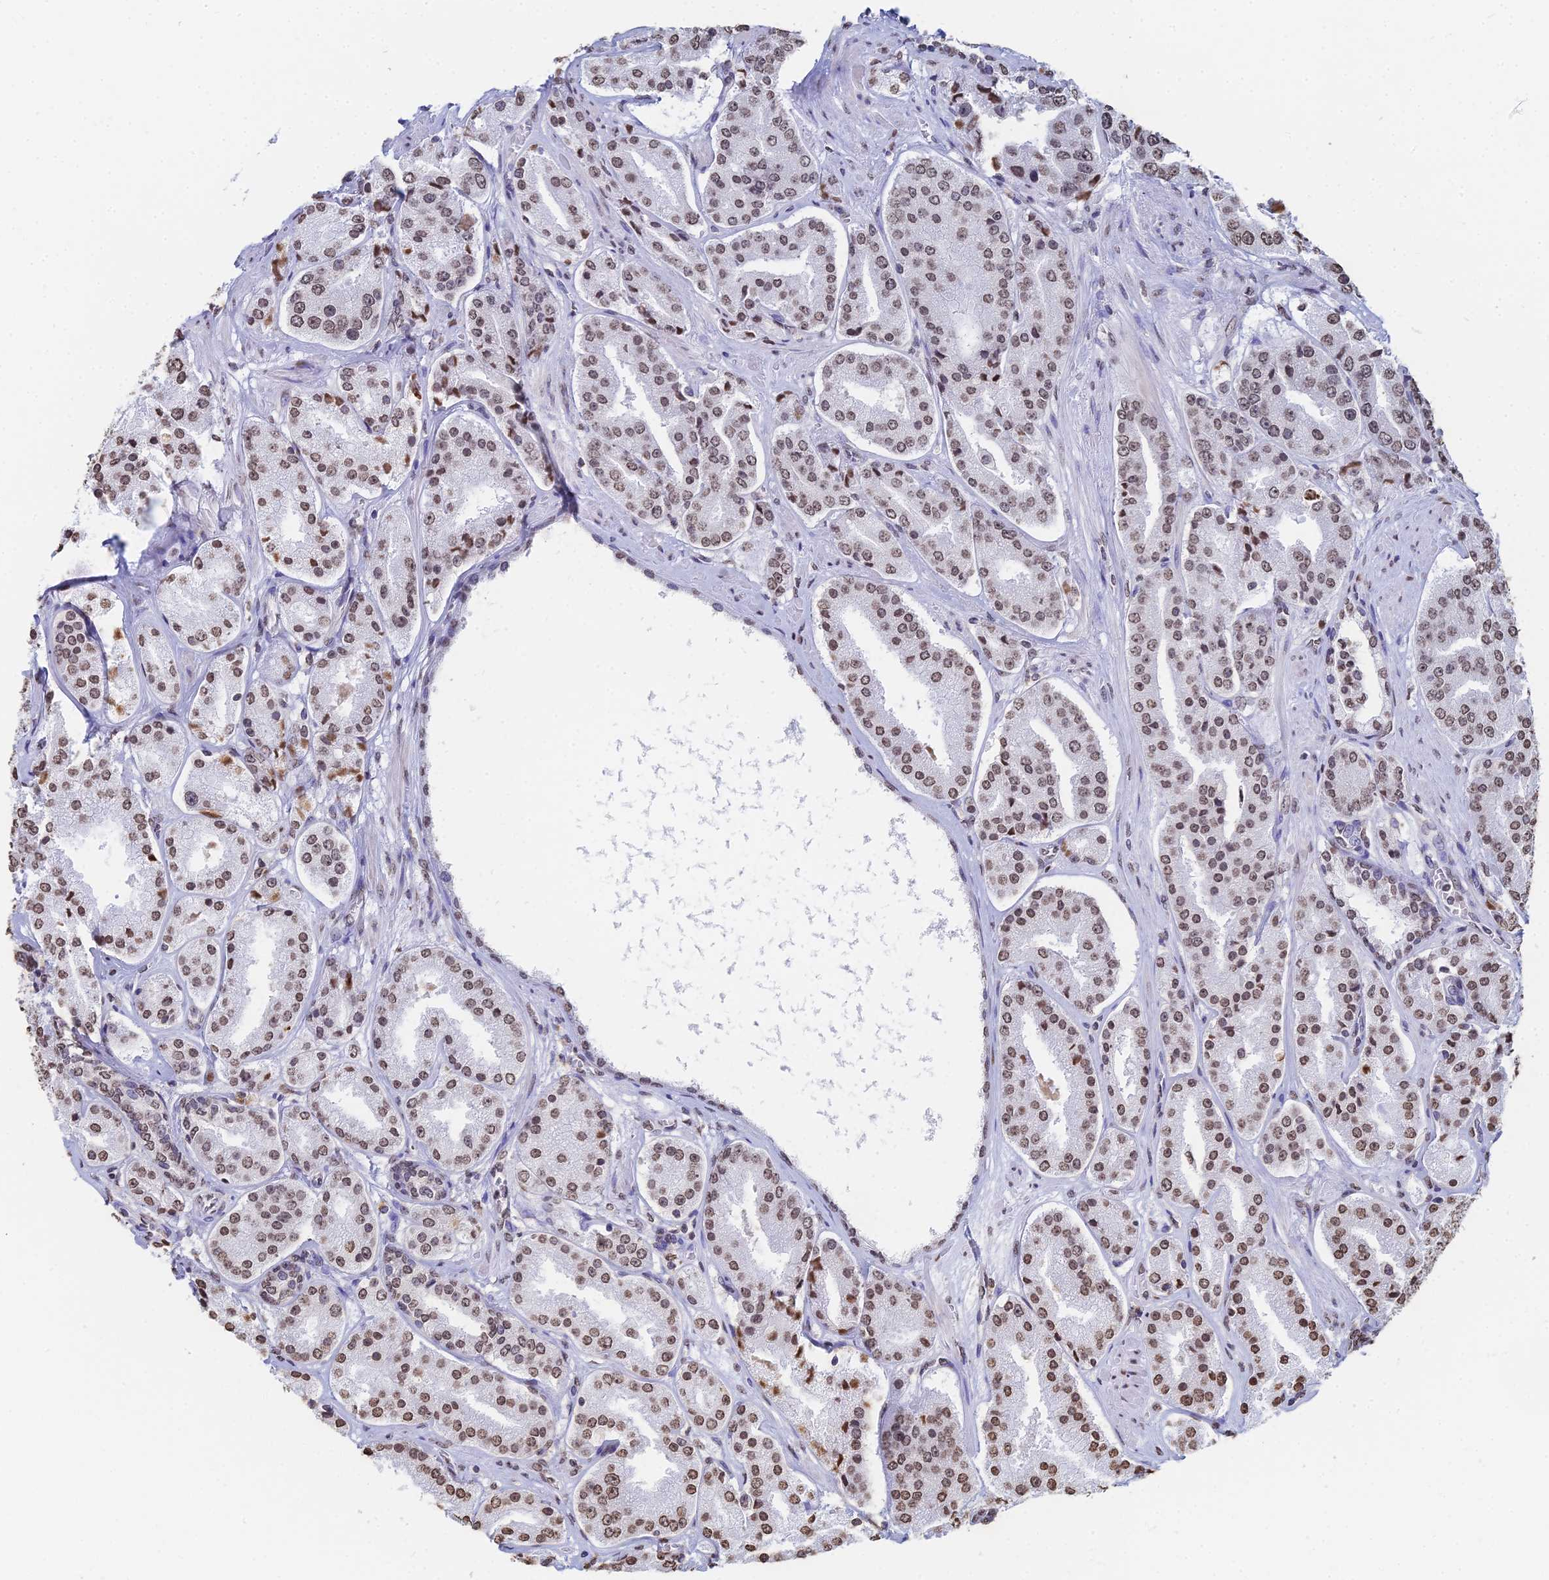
{"staining": {"intensity": "moderate", "quantity": ">75%", "location": "nuclear"}, "tissue": "prostate cancer", "cell_type": "Tumor cells", "image_type": "cancer", "snomed": [{"axis": "morphology", "description": "Adenocarcinoma, High grade"}, {"axis": "topography", "description": "Prostate"}], "caption": "DAB (3,3'-diaminobenzidine) immunohistochemical staining of human adenocarcinoma (high-grade) (prostate) shows moderate nuclear protein staining in approximately >75% of tumor cells. The staining was performed using DAB to visualize the protein expression in brown, while the nuclei were stained in blue with hematoxylin (Magnification: 20x).", "gene": "GBP3", "patient": {"sex": "male", "age": 63}}